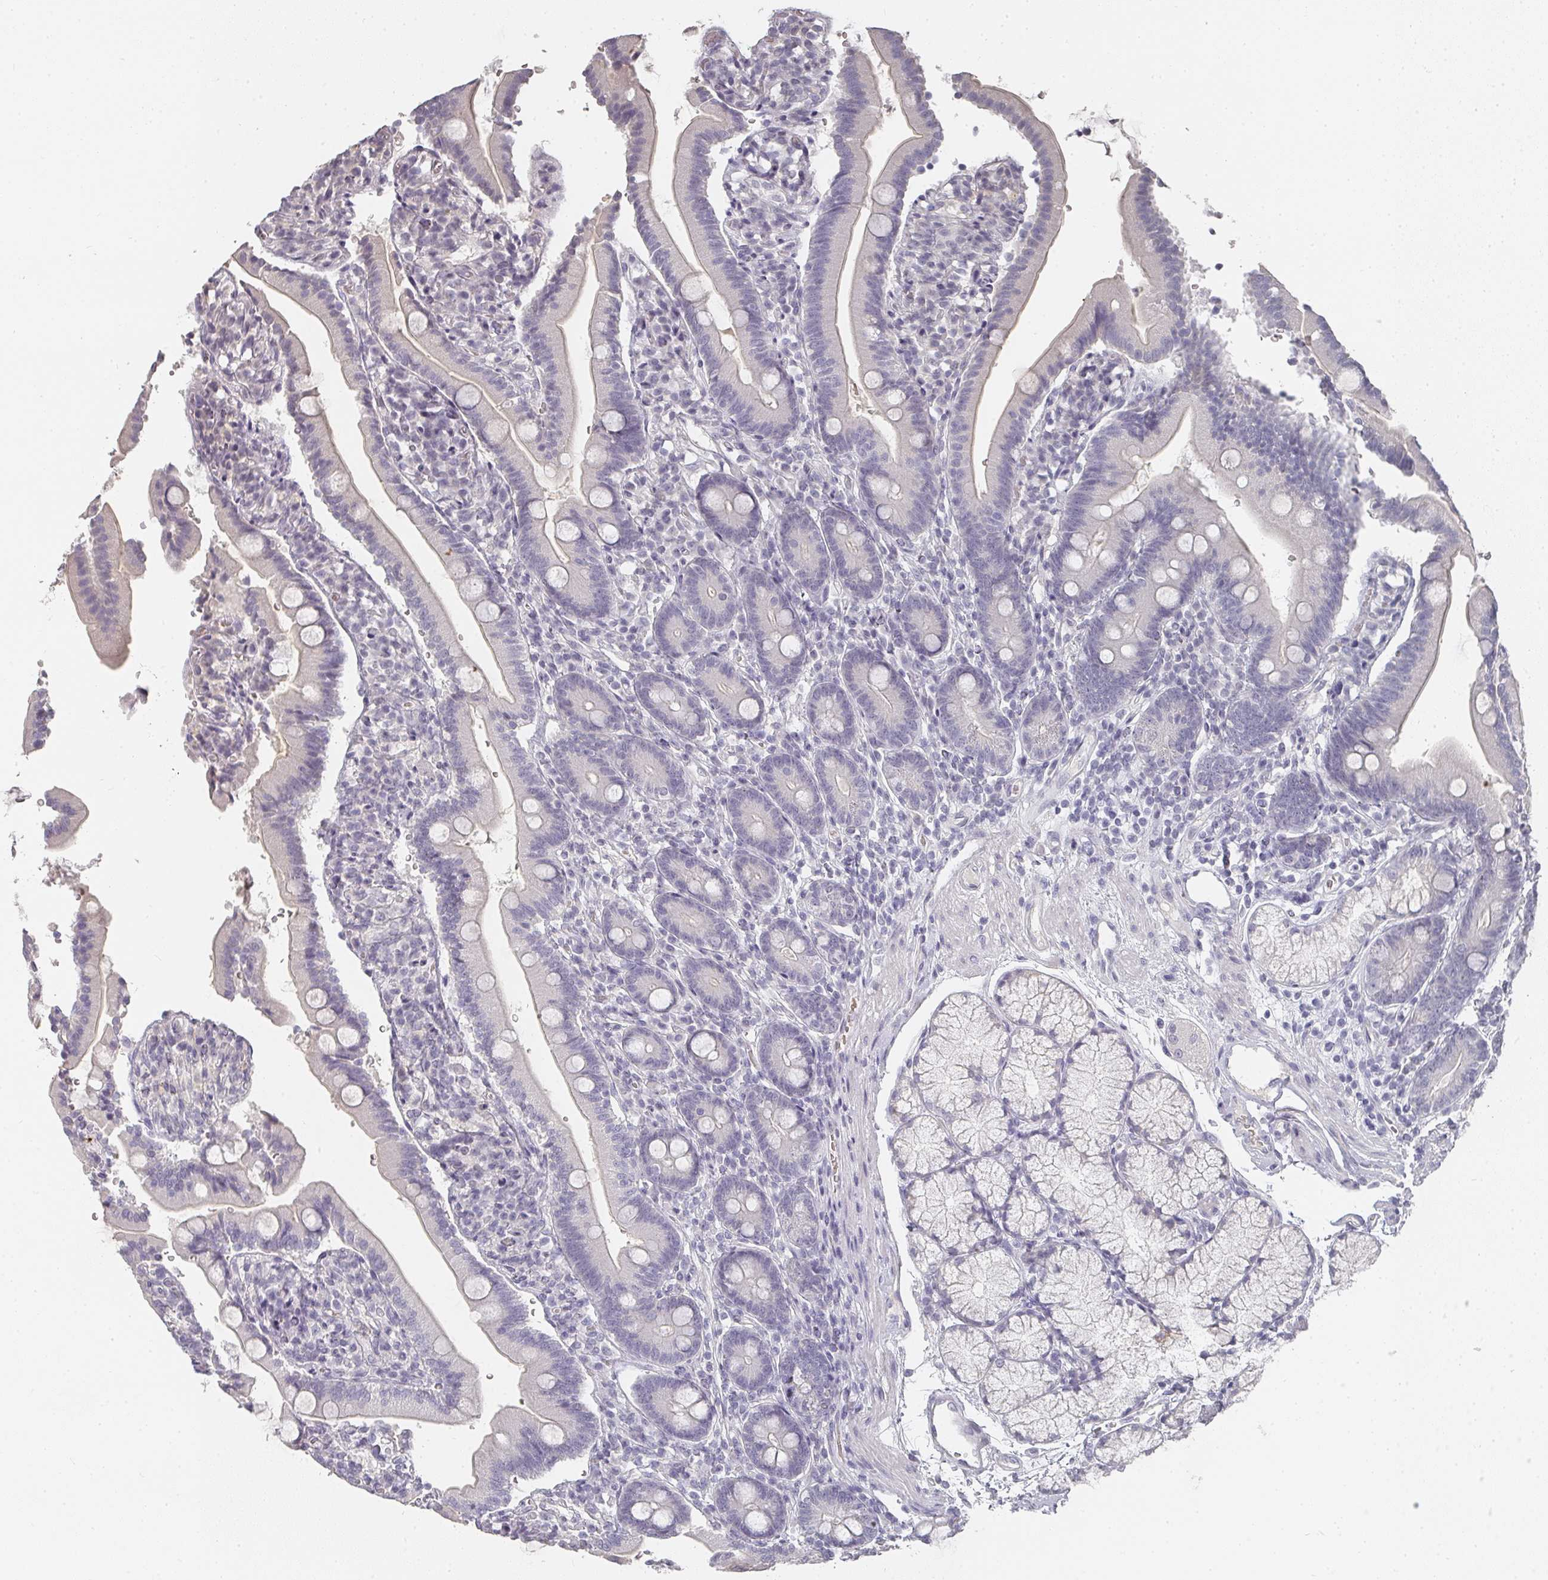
{"staining": {"intensity": "negative", "quantity": "none", "location": "none"}, "tissue": "duodenum", "cell_type": "Glandular cells", "image_type": "normal", "snomed": [{"axis": "morphology", "description": "Normal tissue, NOS"}, {"axis": "topography", "description": "Duodenum"}], "caption": "Immunohistochemical staining of benign human duodenum exhibits no significant positivity in glandular cells. (Immunohistochemistry (ihc), brightfield microscopy, high magnification).", "gene": "SHISA2", "patient": {"sex": "female", "age": 67}}